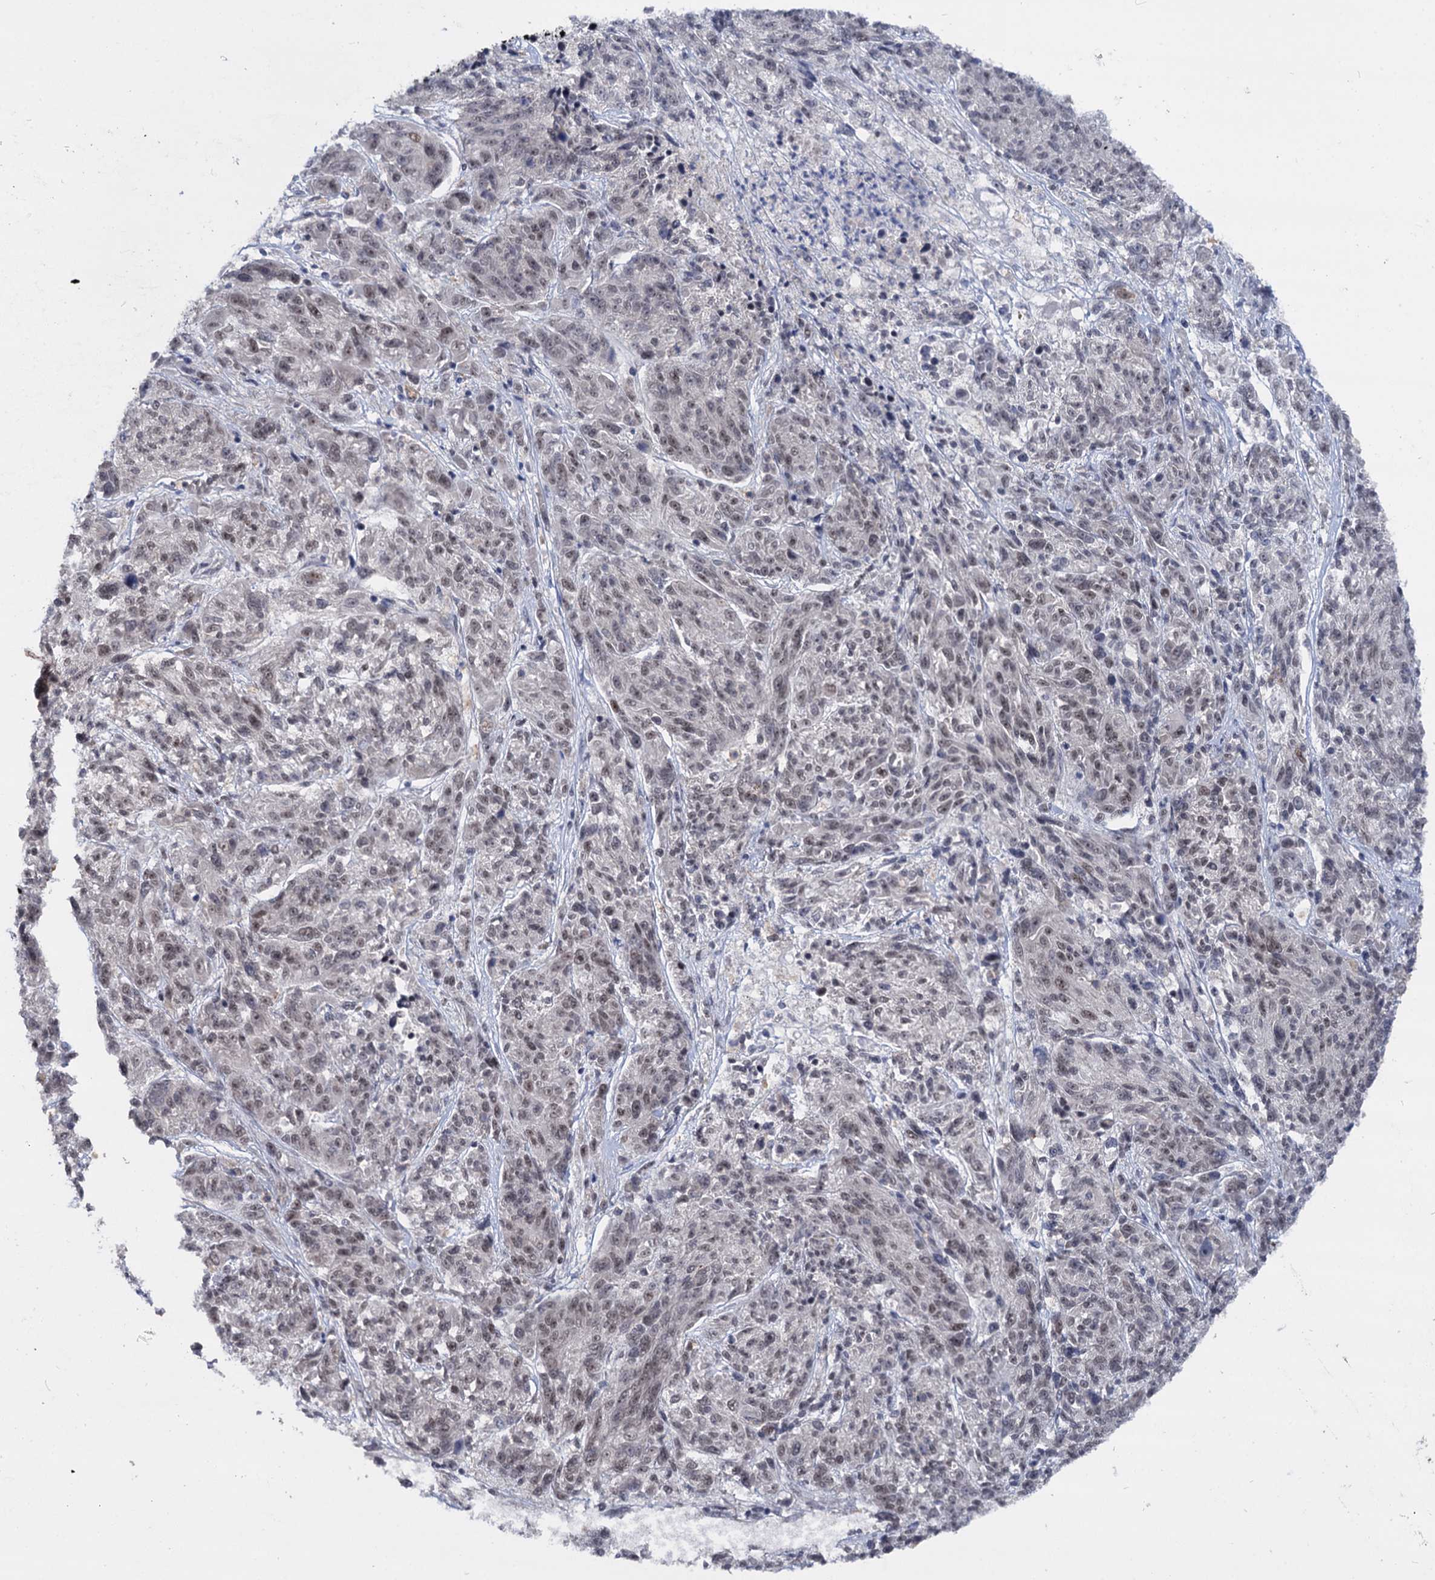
{"staining": {"intensity": "weak", "quantity": "25%-75%", "location": "nuclear"}, "tissue": "melanoma", "cell_type": "Tumor cells", "image_type": "cancer", "snomed": [{"axis": "morphology", "description": "Malignant melanoma, NOS"}, {"axis": "topography", "description": "Skin"}], "caption": "IHC (DAB (3,3'-diaminobenzidine)) staining of human melanoma displays weak nuclear protein positivity in approximately 25%-75% of tumor cells. (IHC, brightfield microscopy, high magnification).", "gene": "GALNT11", "patient": {"sex": "male", "age": 53}}